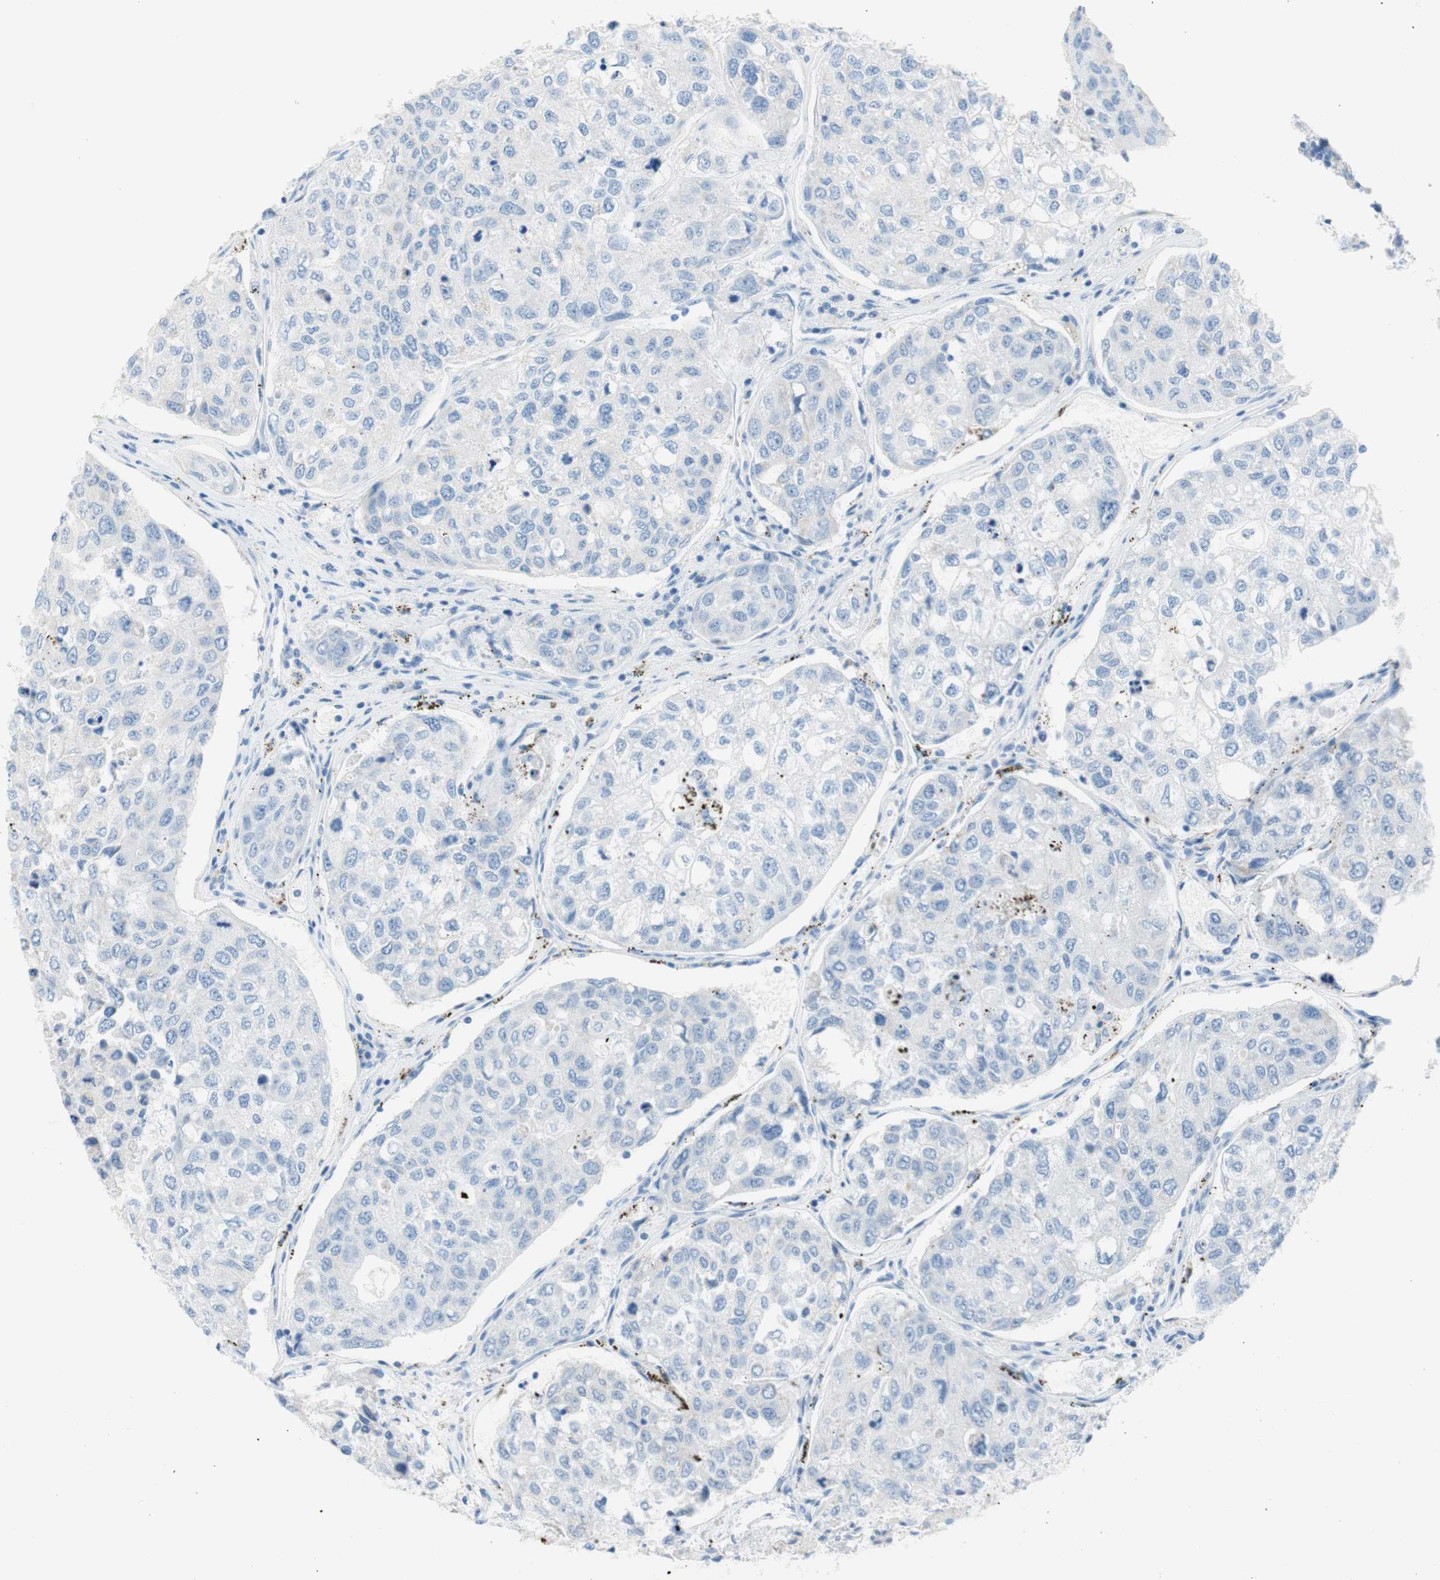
{"staining": {"intensity": "negative", "quantity": "none", "location": "none"}, "tissue": "urothelial cancer", "cell_type": "Tumor cells", "image_type": "cancer", "snomed": [{"axis": "morphology", "description": "Urothelial carcinoma, High grade"}, {"axis": "topography", "description": "Lymph node"}, {"axis": "topography", "description": "Urinary bladder"}], "caption": "The immunohistochemistry histopathology image has no significant staining in tumor cells of urothelial cancer tissue.", "gene": "CEACAM1", "patient": {"sex": "male", "age": 51}}